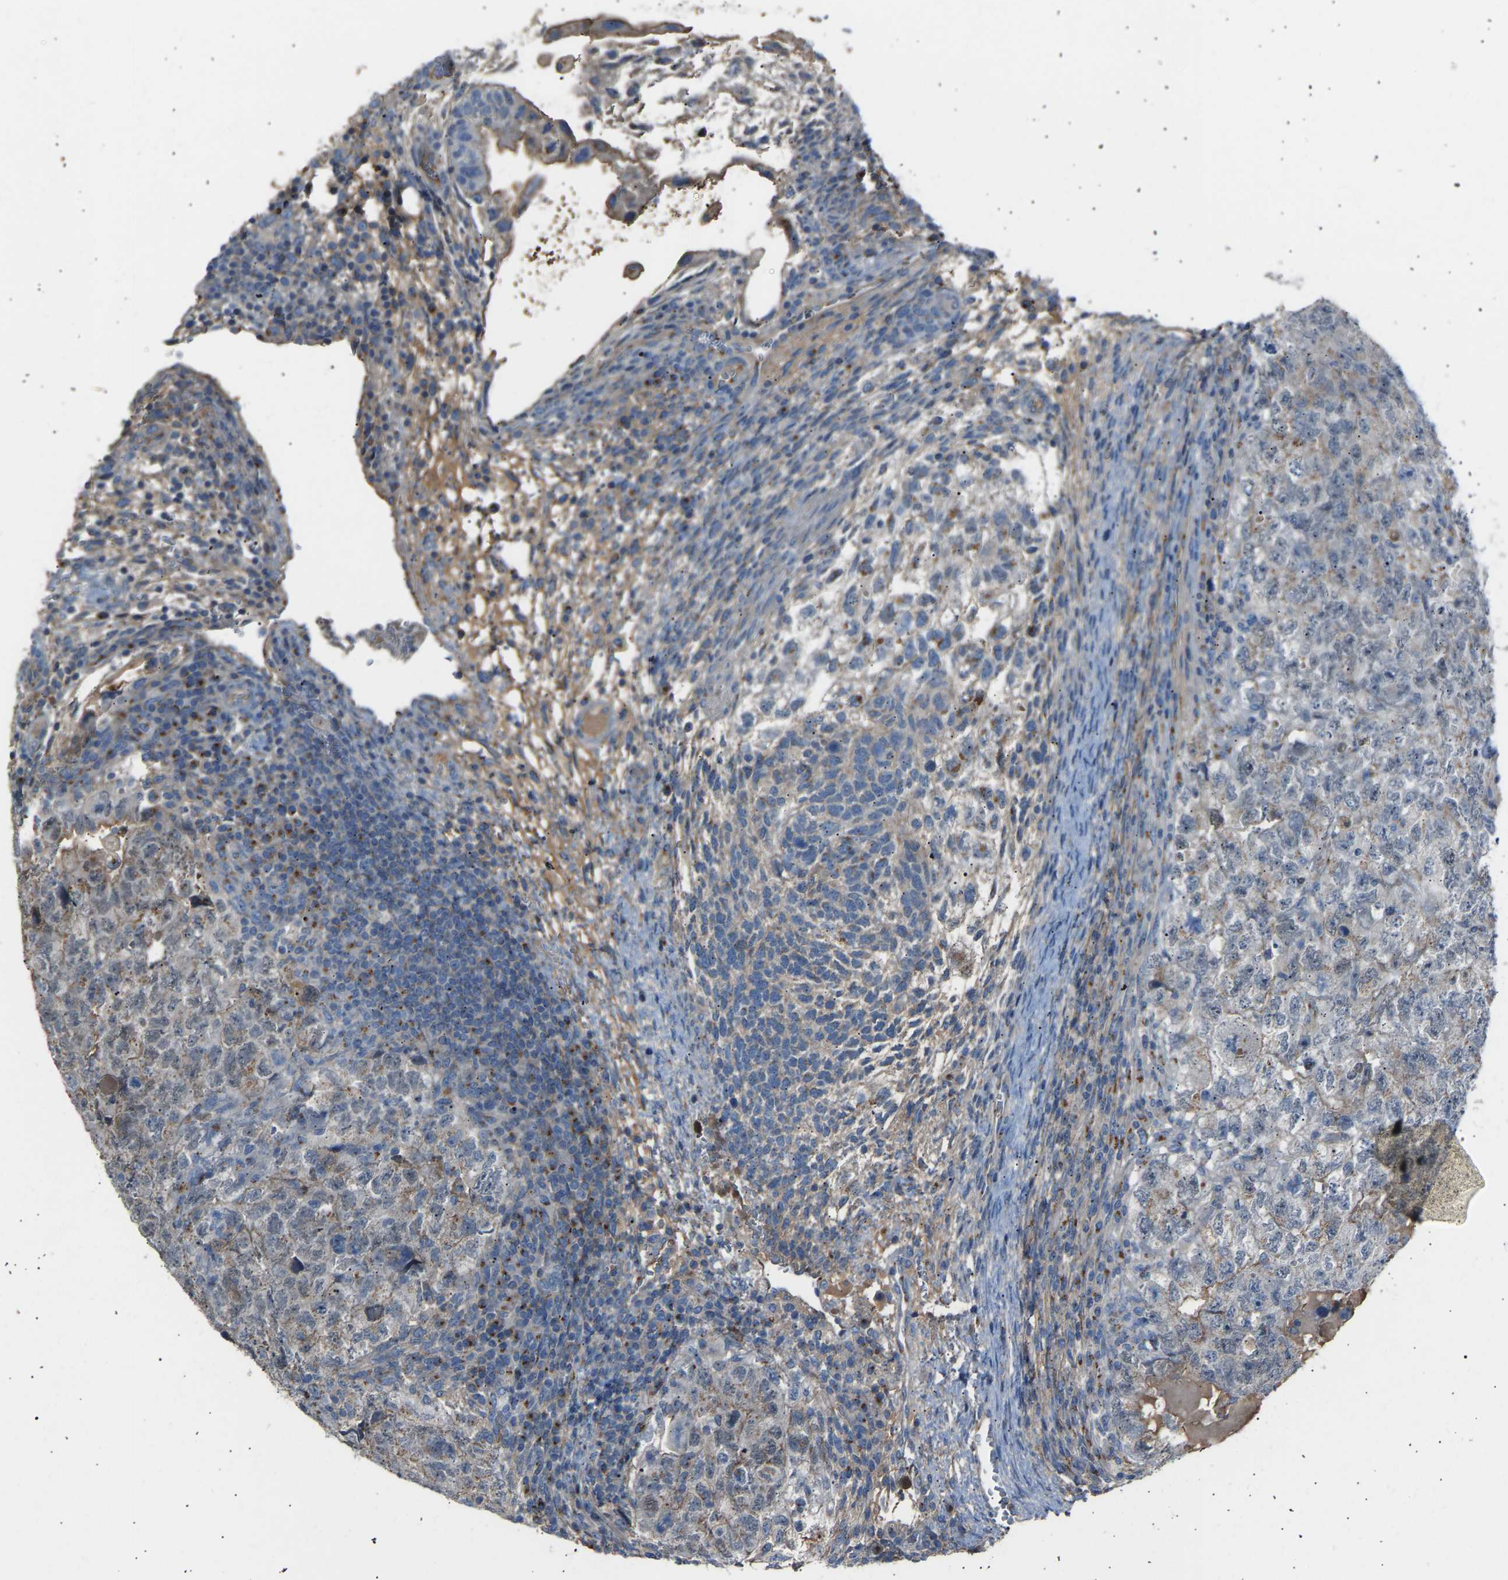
{"staining": {"intensity": "weak", "quantity": "<25%", "location": "cytoplasmic/membranous"}, "tissue": "testis cancer", "cell_type": "Tumor cells", "image_type": "cancer", "snomed": [{"axis": "morphology", "description": "Carcinoma, Embryonal, NOS"}, {"axis": "topography", "description": "Testis"}], "caption": "Photomicrograph shows no significant protein staining in tumor cells of testis cancer.", "gene": "CYREN", "patient": {"sex": "male", "age": 36}}